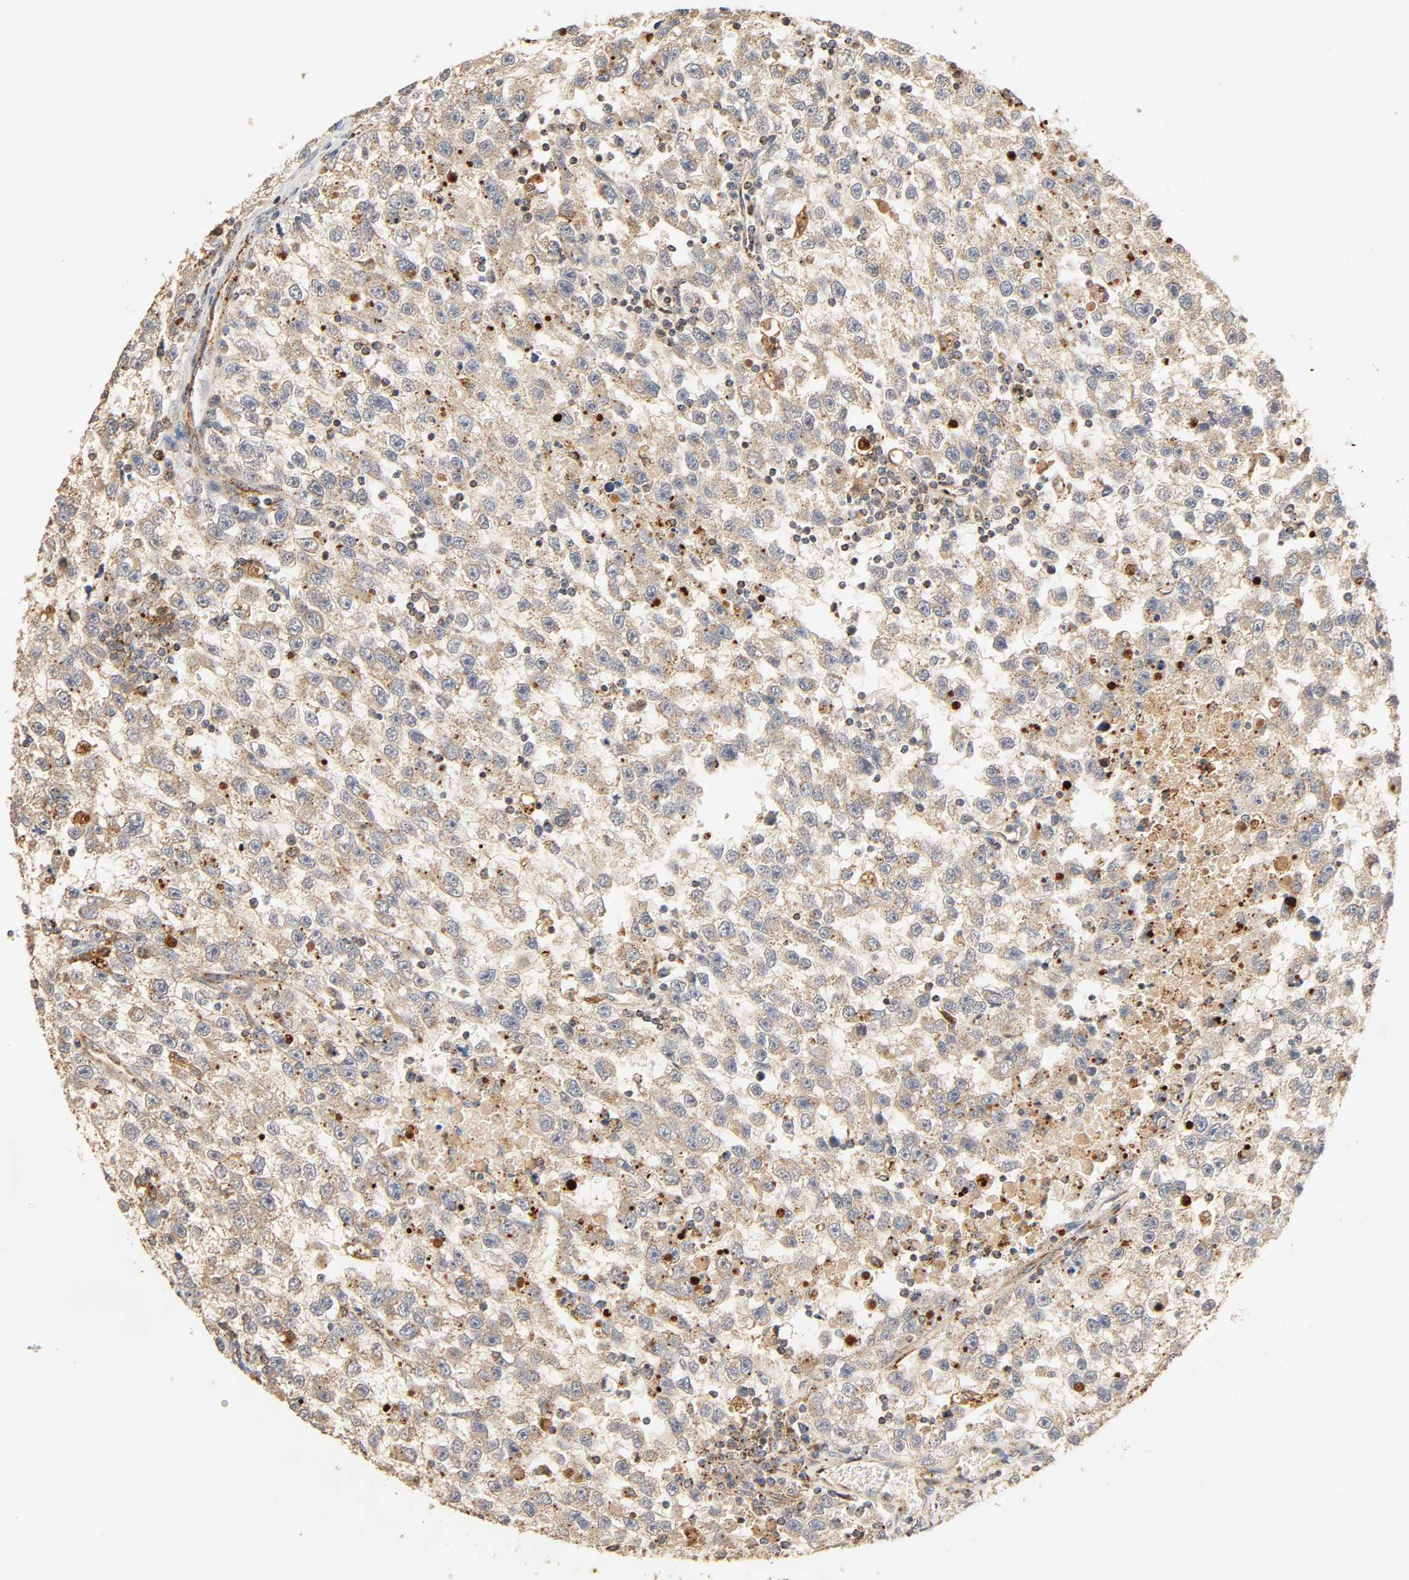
{"staining": {"intensity": "moderate", "quantity": ">75%", "location": "cytoplasmic/membranous"}, "tissue": "testis cancer", "cell_type": "Tumor cells", "image_type": "cancer", "snomed": [{"axis": "morphology", "description": "Seminoma, NOS"}, {"axis": "topography", "description": "Testis"}], "caption": "A medium amount of moderate cytoplasmic/membranous expression is present in approximately >75% of tumor cells in testis seminoma tissue. The protein is stained brown, and the nuclei are stained in blue (DAB (3,3'-diaminobenzidine) IHC with brightfield microscopy, high magnification).", "gene": "MAPK6", "patient": {"sex": "male", "age": 33}}